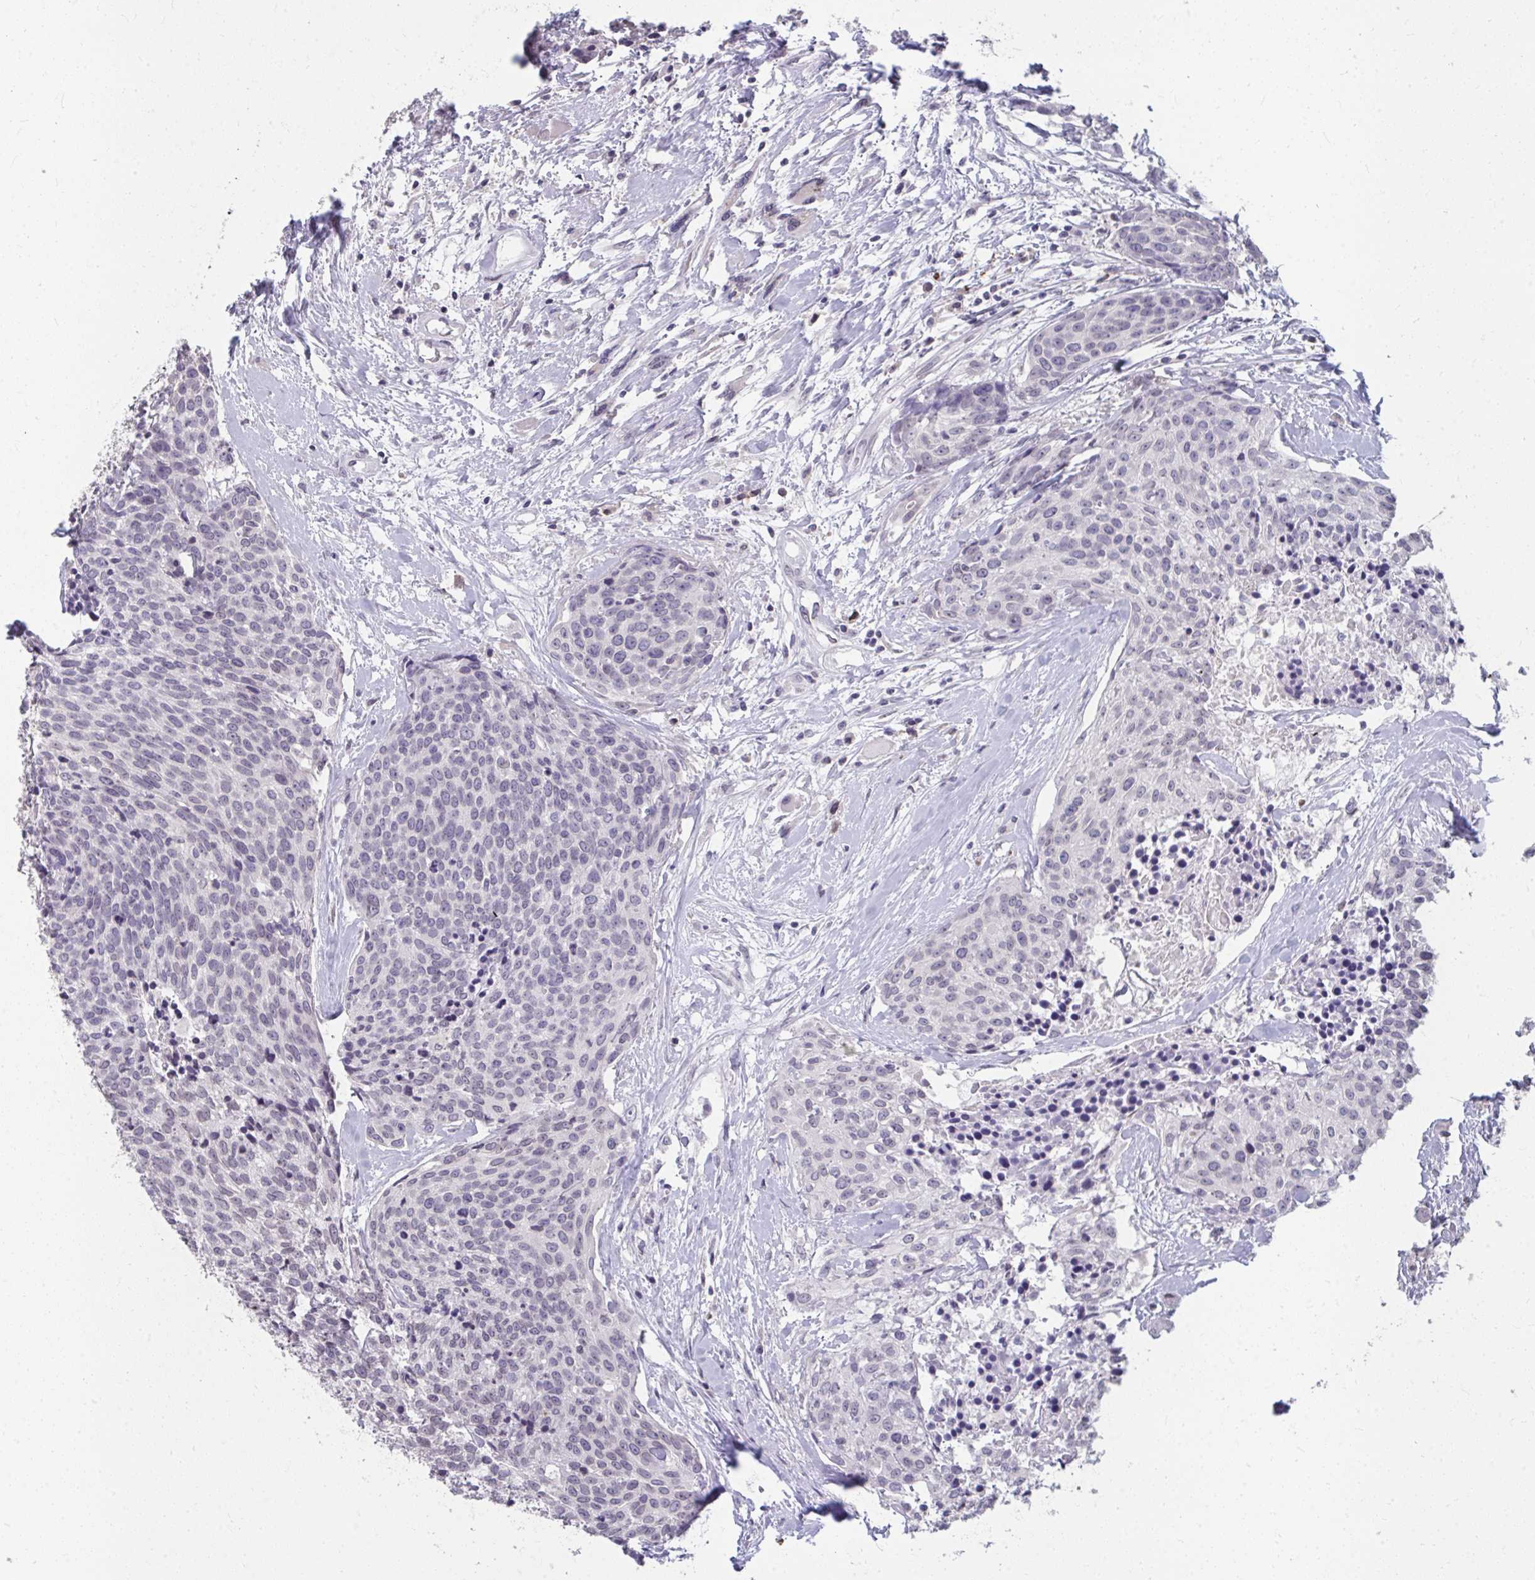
{"staining": {"intensity": "negative", "quantity": "none", "location": "none"}, "tissue": "head and neck cancer", "cell_type": "Tumor cells", "image_type": "cancer", "snomed": [{"axis": "morphology", "description": "Squamous cell carcinoma, NOS"}, {"axis": "topography", "description": "Oral tissue"}, {"axis": "topography", "description": "Head-Neck"}], "caption": "A histopathology image of squamous cell carcinoma (head and neck) stained for a protein exhibits no brown staining in tumor cells.", "gene": "NUP133", "patient": {"sex": "male", "age": 64}}